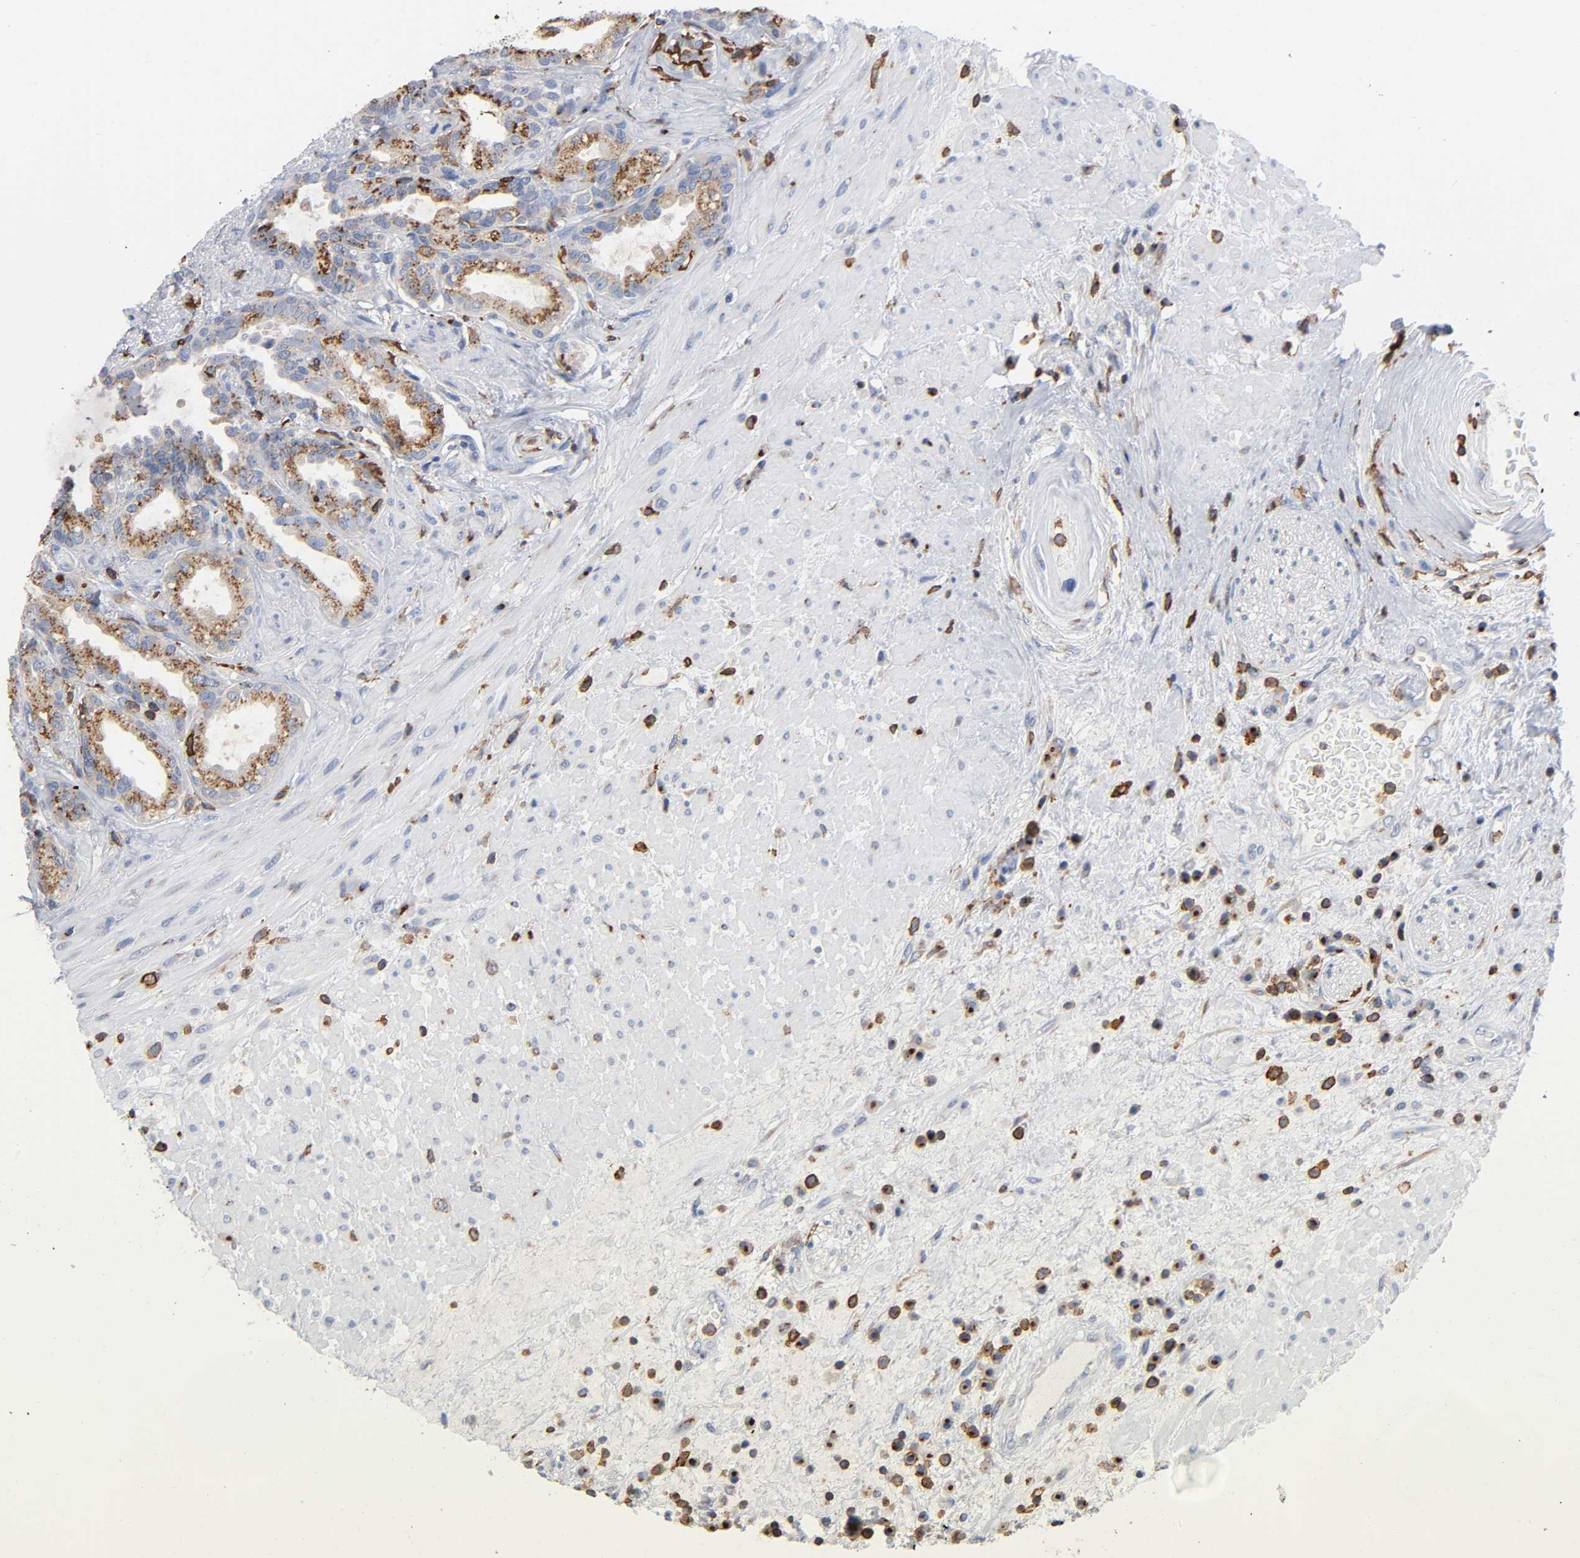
{"staining": {"intensity": "moderate", "quantity": ">75%", "location": "cytoplasmic/membranous"}, "tissue": "seminal vesicle", "cell_type": "Glandular cells", "image_type": "normal", "snomed": [{"axis": "morphology", "description": "Normal tissue, NOS"}, {"axis": "topography", "description": "Seminal veicle"}], "caption": "Protein positivity by immunohistochemistry exhibits moderate cytoplasmic/membranous positivity in about >75% of glandular cells in normal seminal vesicle. The staining is performed using DAB (3,3'-diaminobenzidine) brown chromogen to label protein expression. The nuclei are counter-stained blue using hematoxylin.", "gene": "CAPN10", "patient": {"sex": "male", "age": 61}}